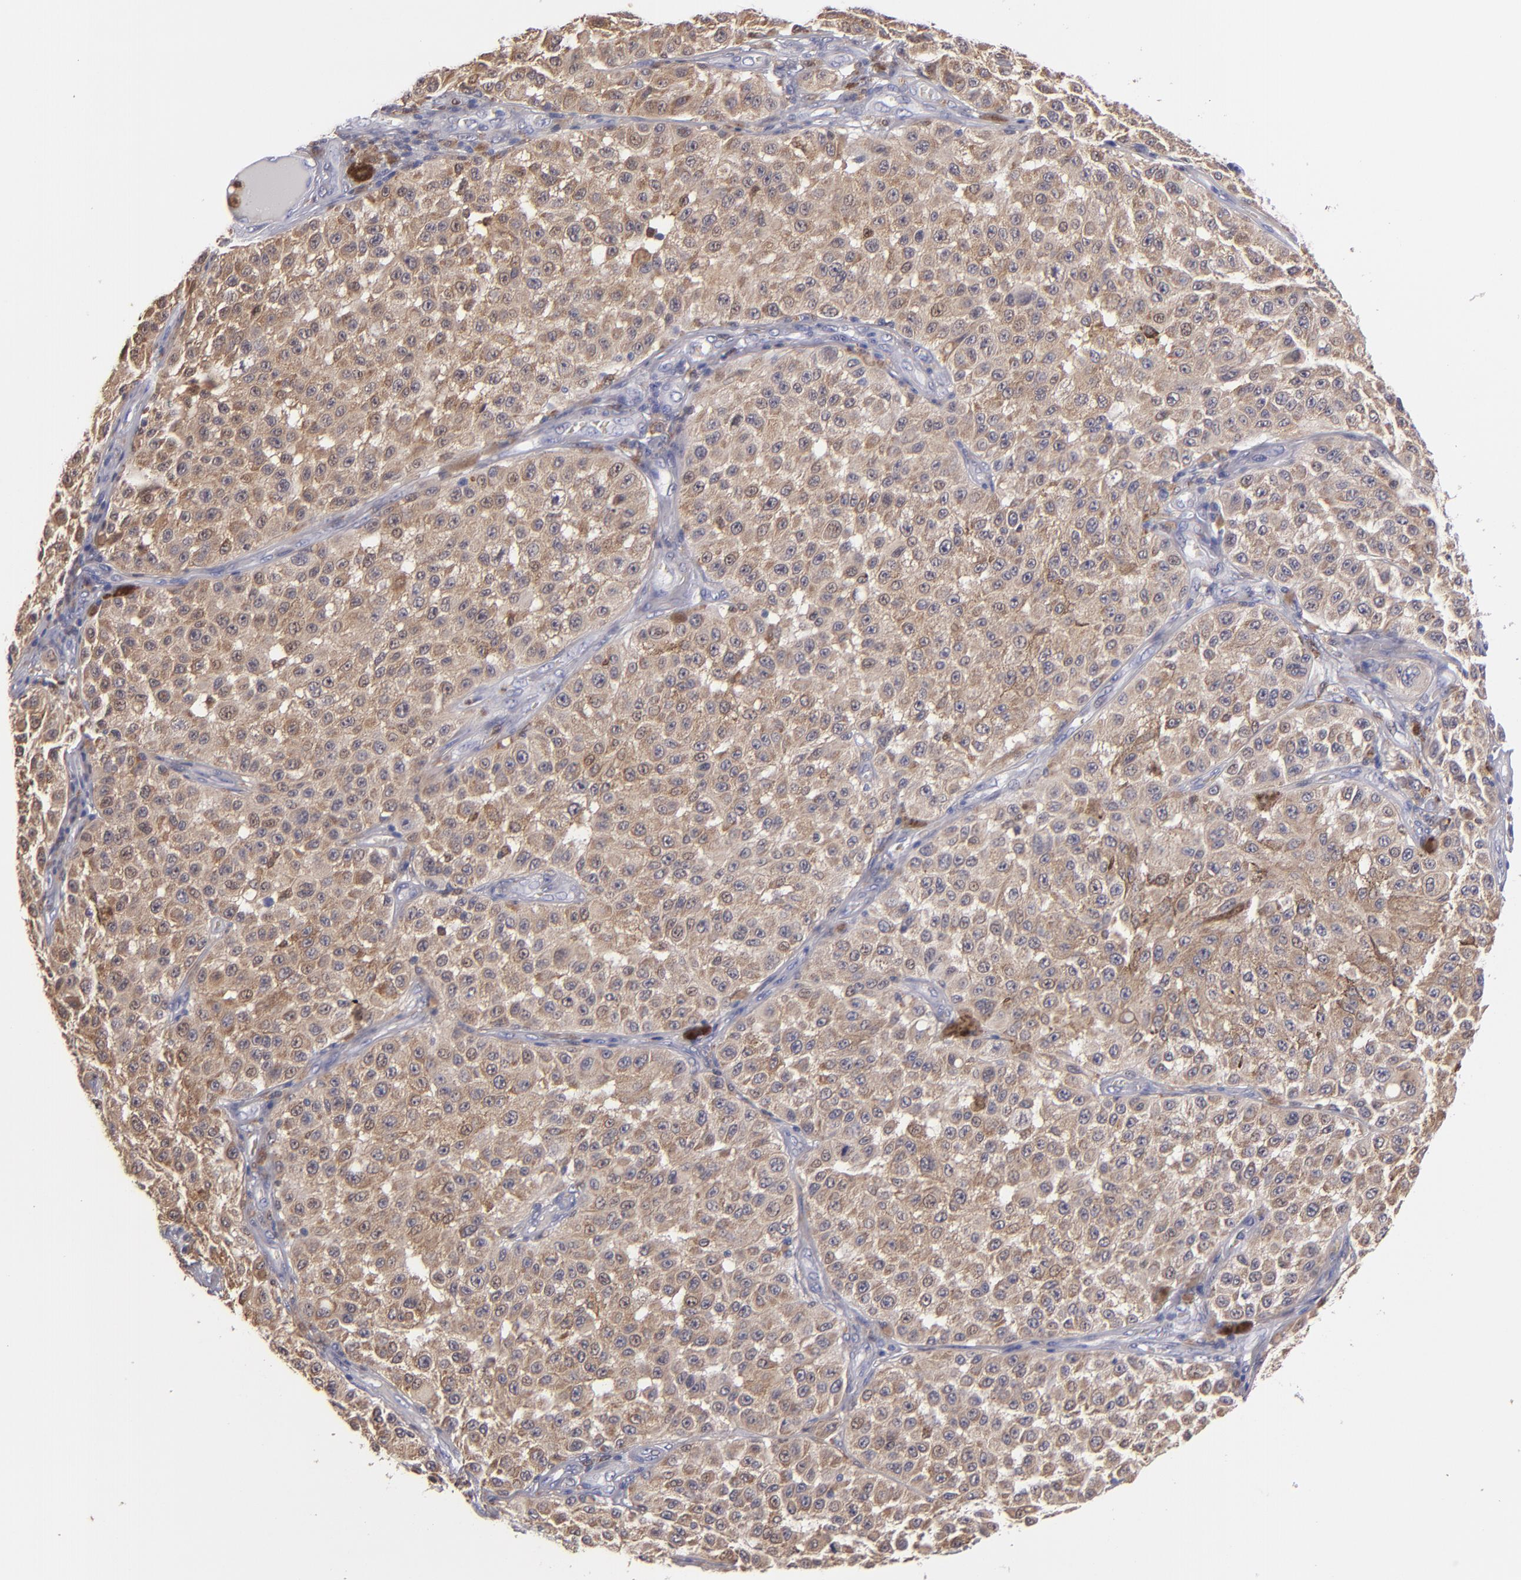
{"staining": {"intensity": "moderate", "quantity": ">75%", "location": "cytoplasmic/membranous"}, "tissue": "melanoma", "cell_type": "Tumor cells", "image_type": "cancer", "snomed": [{"axis": "morphology", "description": "Malignant melanoma, NOS"}, {"axis": "topography", "description": "Skin"}], "caption": "This micrograph shows immunohistochemistry staining of melanoma, with medium moderate cytoplasmic/membranous expression in approximately >75% of tumor cells.", "gene": "PRKCD", "patient": {"sex": "female", "age": 64}}